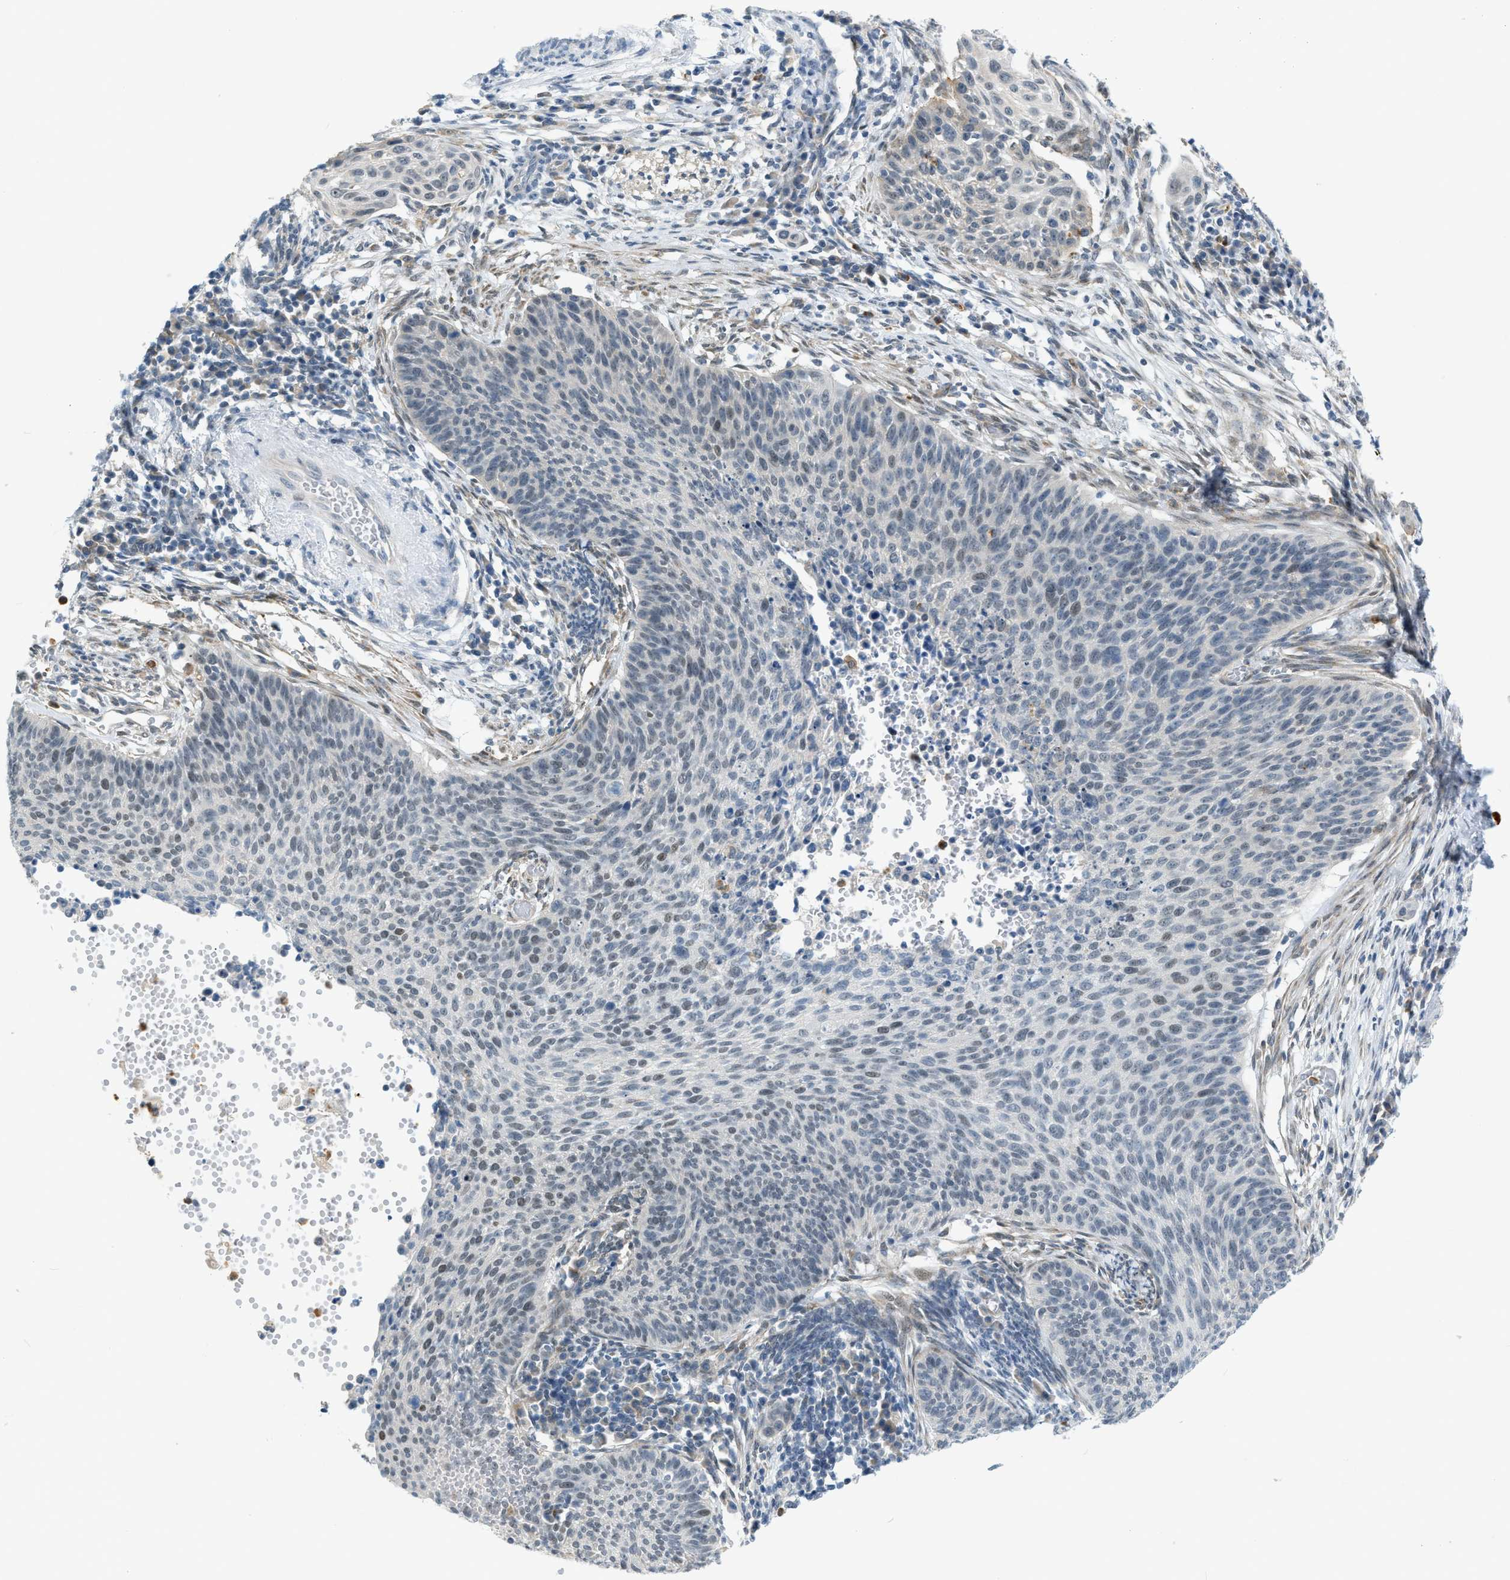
{"staining": {"intensity": "negative", "quantity": "none", "location": "none"}, "tissue": "cervical cancer", "cell_type": "Tumor cells", "image_type": "cancer", "snomed": [{"axis": "morphology", "description": "Squamous cell carcinoma, NOS"}, {"axis": "topography", "description": "Cervix"}], "caption": "Immunohistochemistry (IHC) of human cervical squamous cell carcinoma exhibits no positivity in tumor cells.", "gene": "ZNF408", "patient": {"sex": "female", "age": 70}}